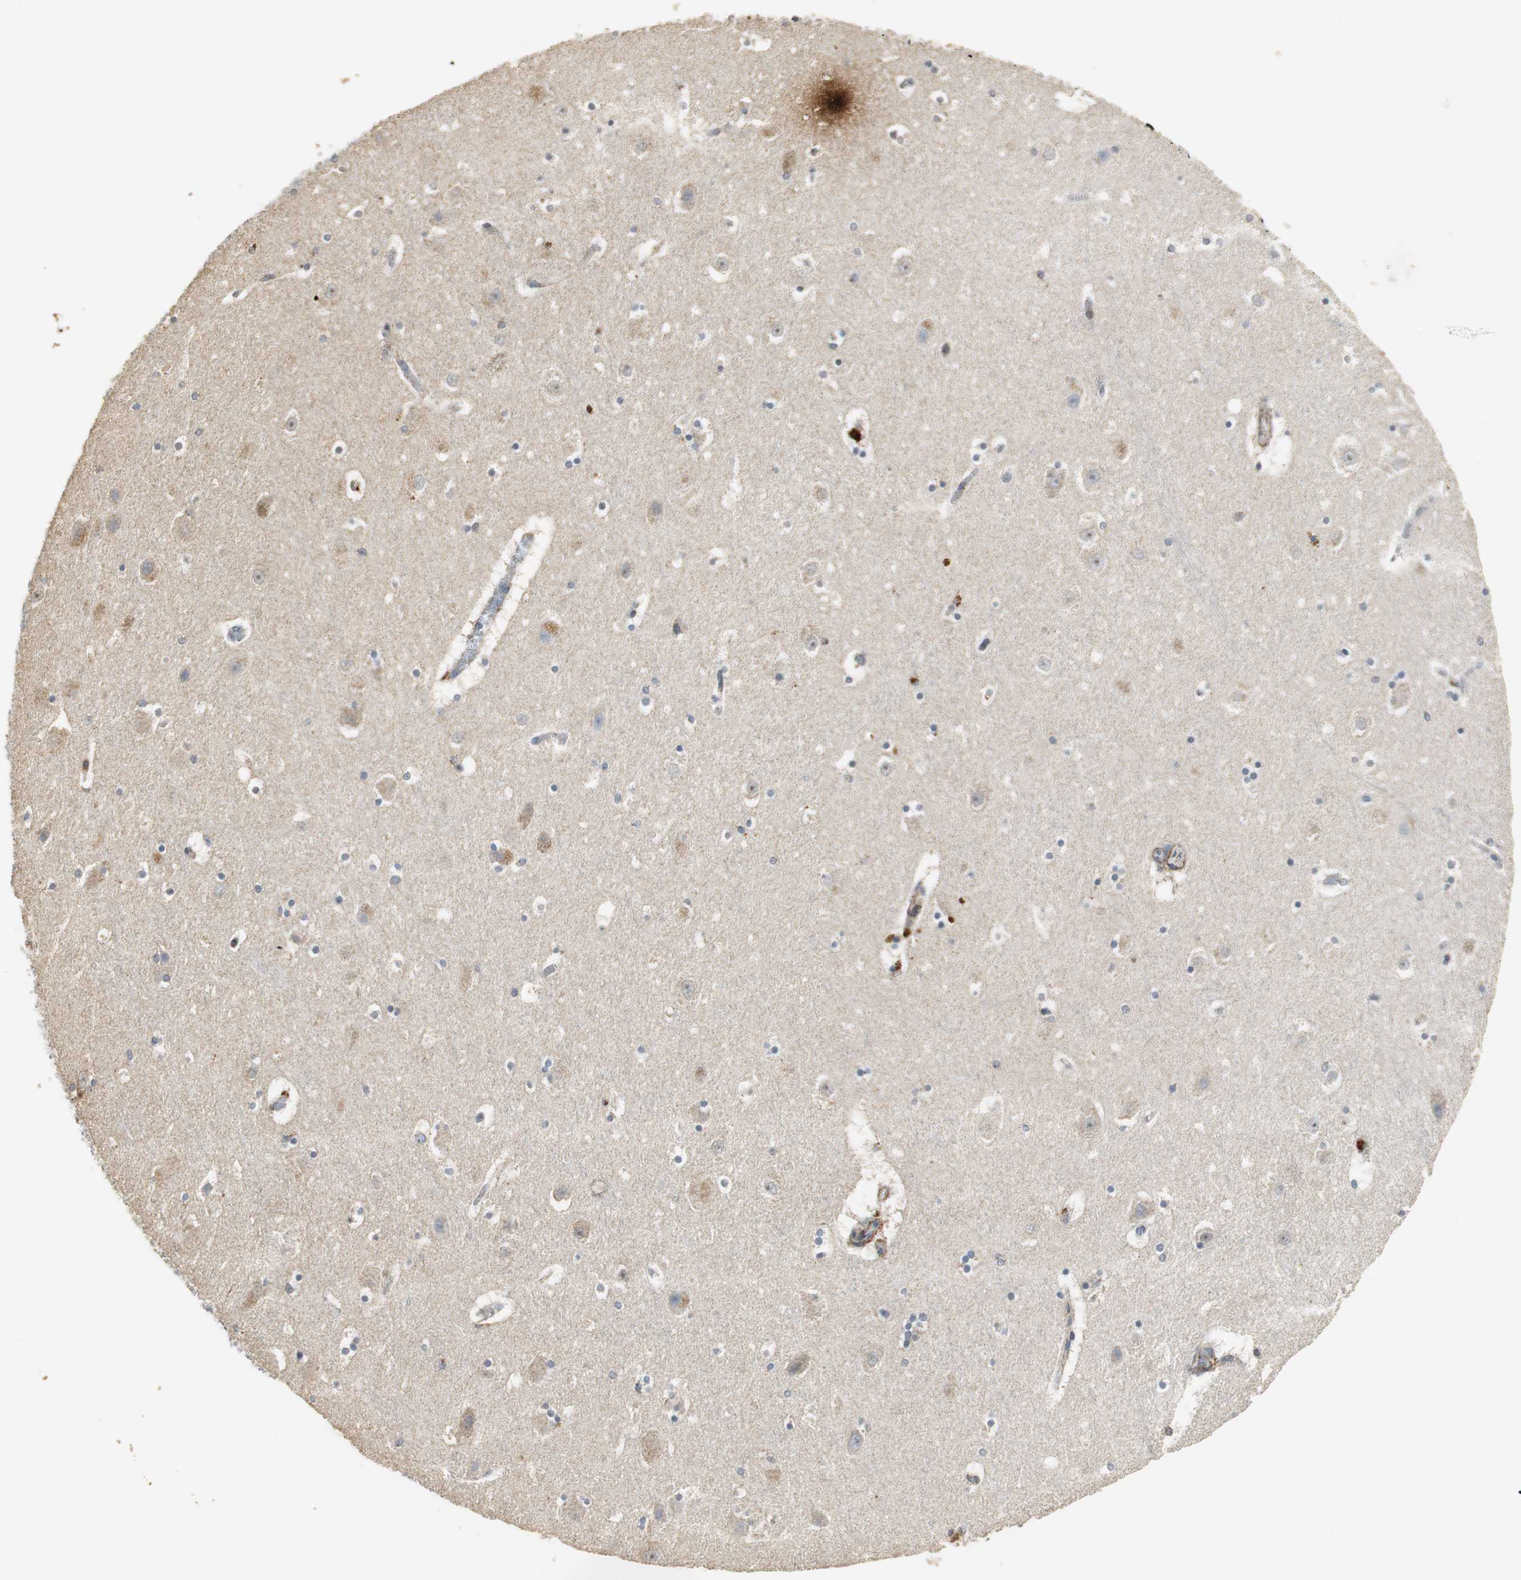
{"staining": {"intensity": "negative", "quantity": "none", "location": "none"}, "tissue": "hippocampus", "cell_type": "Glial cells", "image_type": "normal", "snomed": [{"axis": "morphology", "description": "Normal tissue, NOS"}, {"axis": "topography", "description": "Hippocampus"}], "caption": "This is a micrograph of immunohistochemistry staining of normal hippocampus, which shows no positivity in glial cells. (Brightfield microscopy of DAB immunohistochemistry (IHC) at high magnification).", "gene": "DNAJB4", "patient": {"sex": "male", "age": 45}}